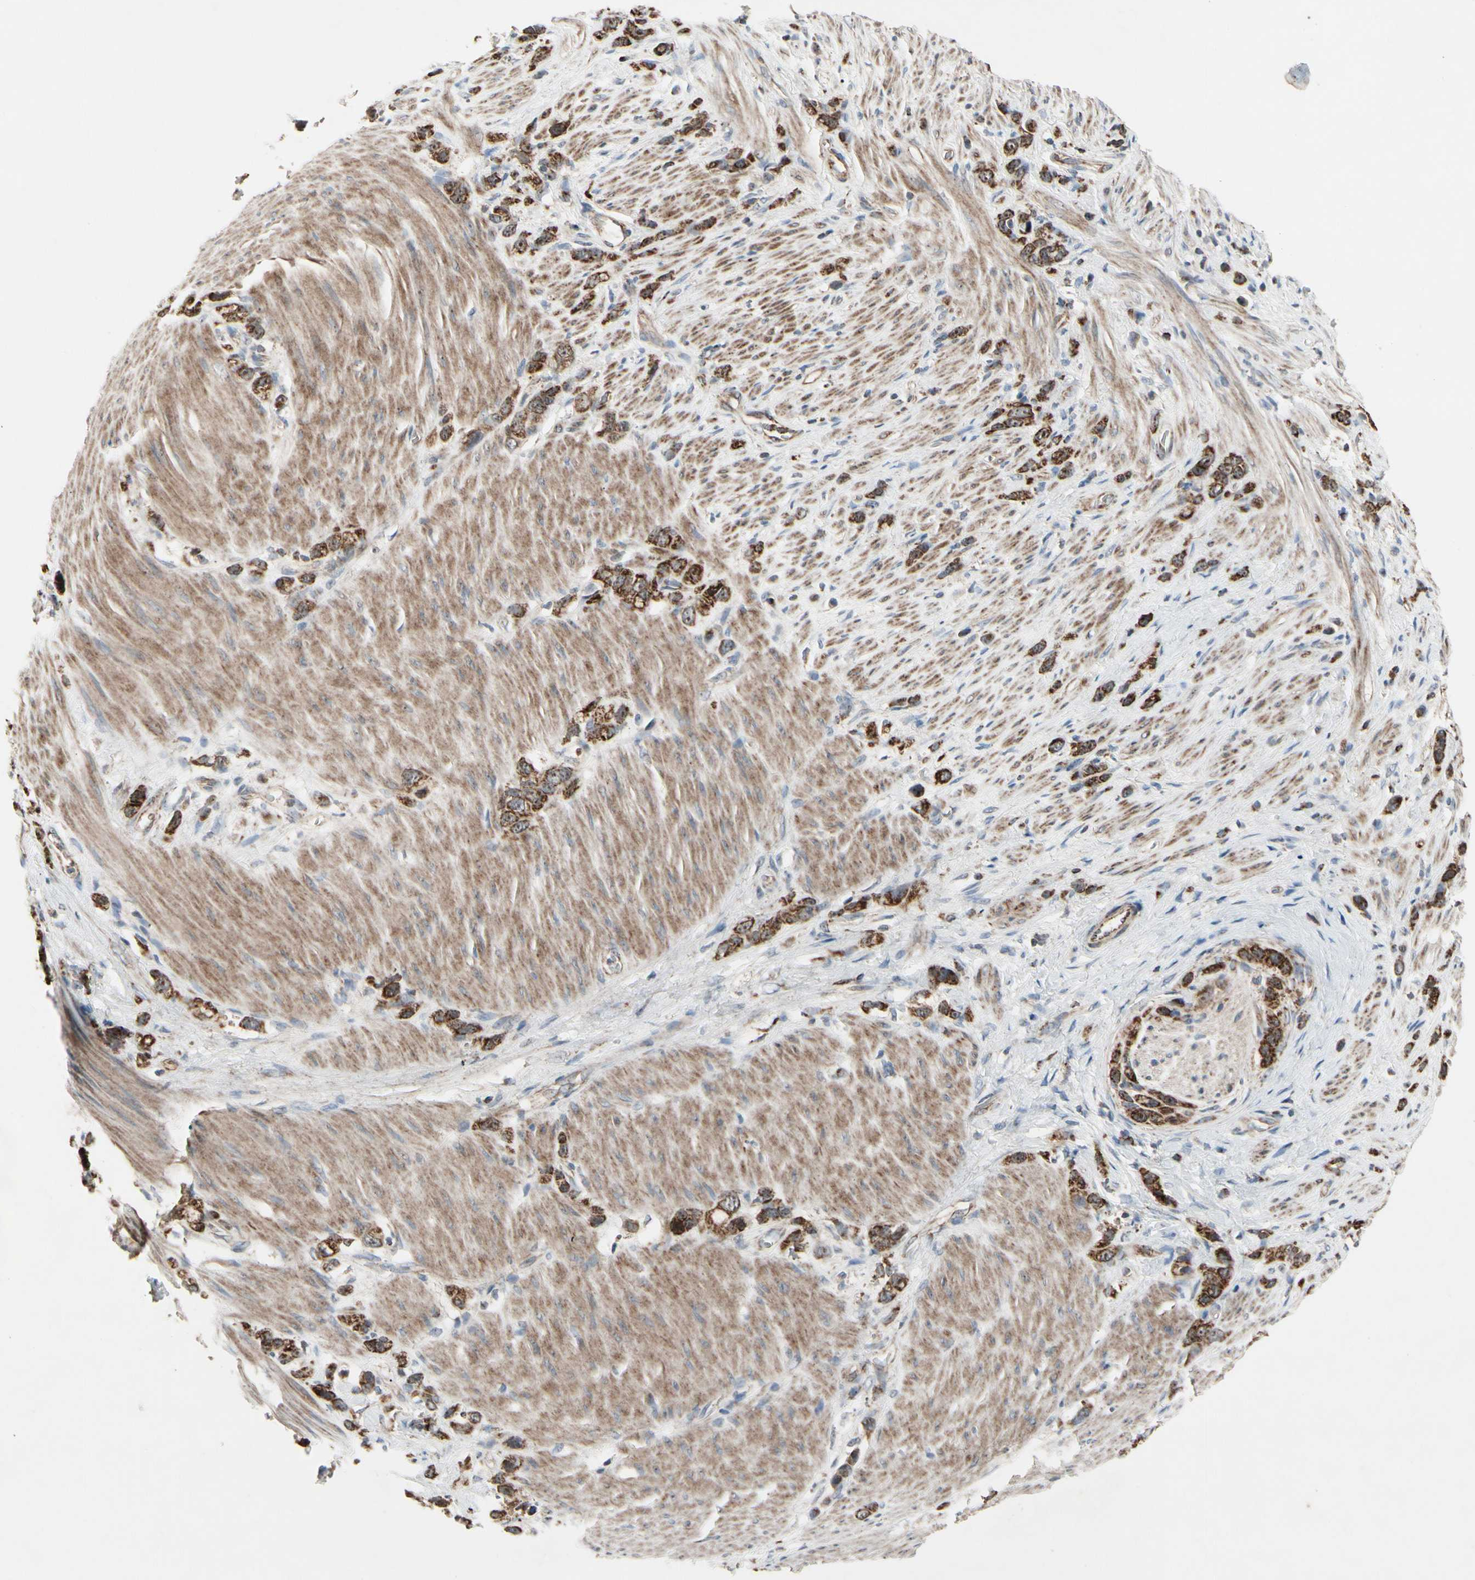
{"staining": {"intensity": "moderate", "quantity": ">75%", "location": "cytoplasmic/membranous"}, "tissue": "stomach cancer", "cell_type": "Tumor cells", "image_type": "cancer", "snomed": [{"axis": "morphology", "description": "Normal tissue, NOS"}, {"axis": "morphology", "description": "Adenocarcinoma, NOS"}, {"axis": "morphology", "description": "Adenocarcinoma, High grade"}, {"axis": "topography", "description": "Stomach, upper"}, {"axis": "topography", "description": "Stomach"}], "caption": "Human high-grade adenocarcinoma (stomach) stained for a protein (brown) exhibits moderate cytoplasmic/membranous positive positivity in approximately >75% of tumor cells.", "gene": "CPT1A", "patient": {"sex": "female", "age": 65}}